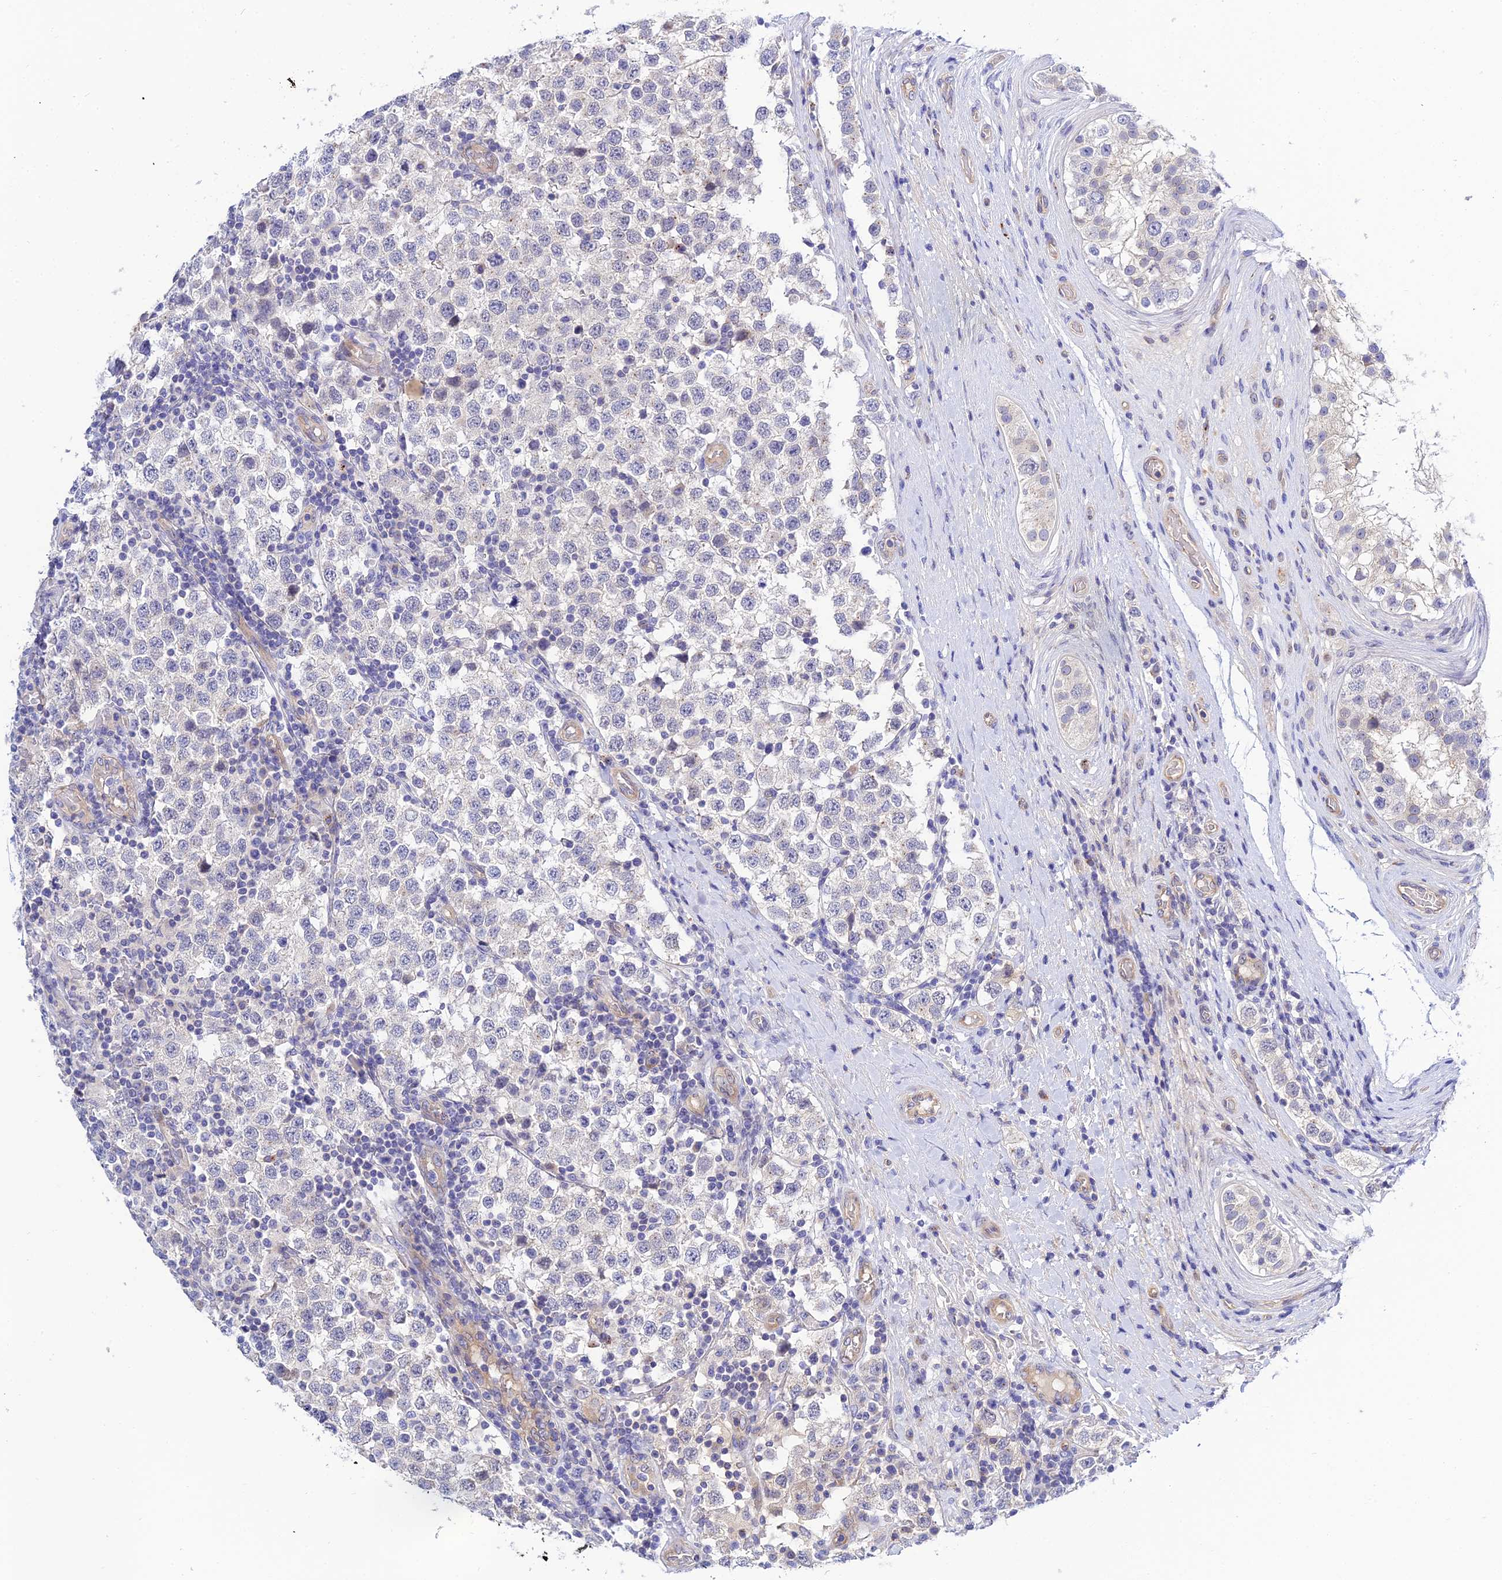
{"staining": {"intensity": "negative", "quantity": "none", "location": "none"}, "tissue": "testis cancer", "cell_type": "Tumor cells", "image_type": "cancer", "snomed": [{"axis": "morphology", "description": "Seminoma, NOS"}, {"axis": "topography", "description": "Testis"}], "caption": "A micrograph of human seminoma (testis) is negative for staining in tumor cells.", "gene": "APOBEC3H", "patient": {"sex": "male", "age": 34}}